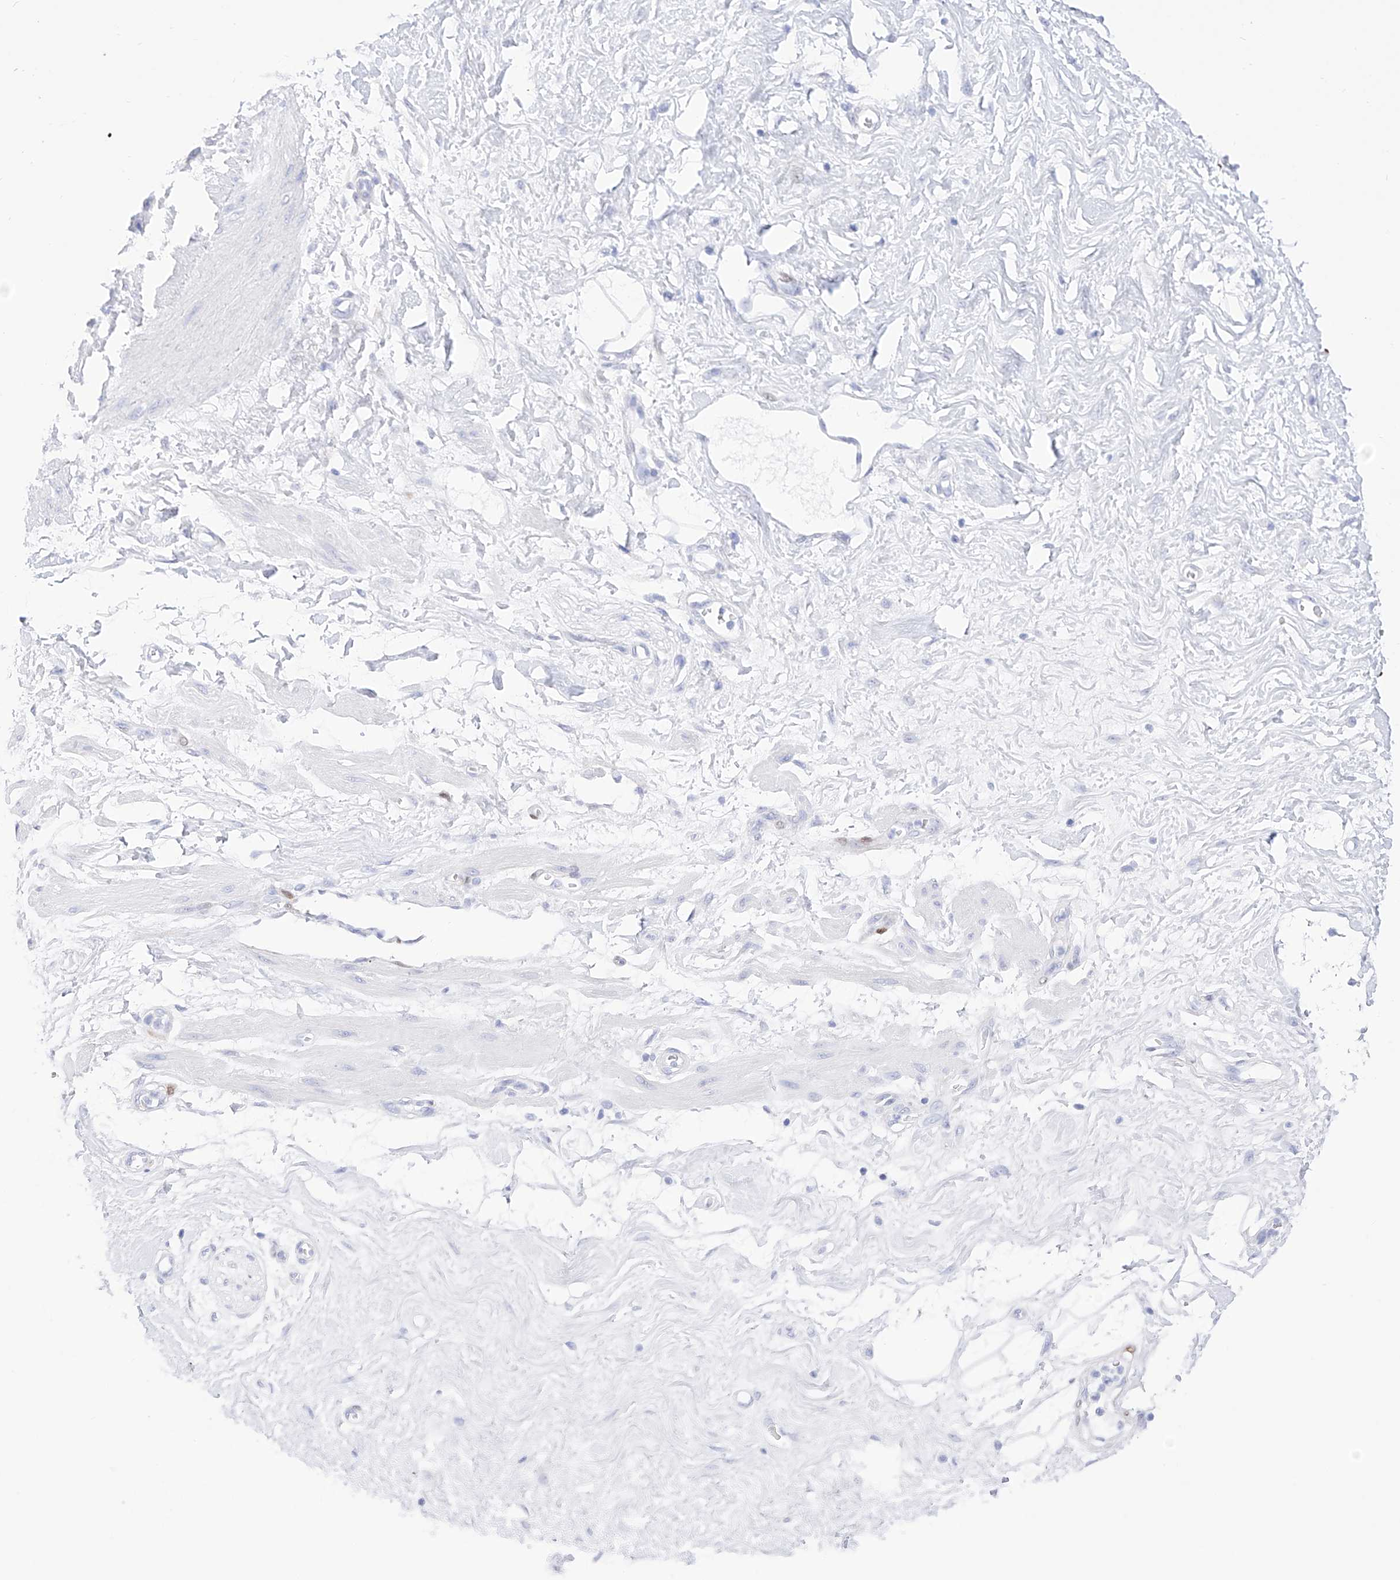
{"staining": {"intensity": "negative", "quantity": "none", "location": "none"}, "tissue": "adipose tissue", "cell_type": "Adipocytes", "image_type": "normal", "snomed": [{"axis": "morphology", "description": "Normal tissue, NOS"}, {"axis": "morphology", "description": "Adenocarcinoma, NOS"}, {"axis": "topography", "description": "Pancreas"}, {"axis": "topography", "description": "Peripheral nerve tissue"}], "caption": "Immunohistochemical staining of normal human adipose tissue demonstrates no significant positivity in adipocytes. (DAB immunohistochemistry (IHC) visualized using brightfield microscopy, high magnification).", "gene": "TRPC7", "patient": {"sex": "male", "age": 59}}